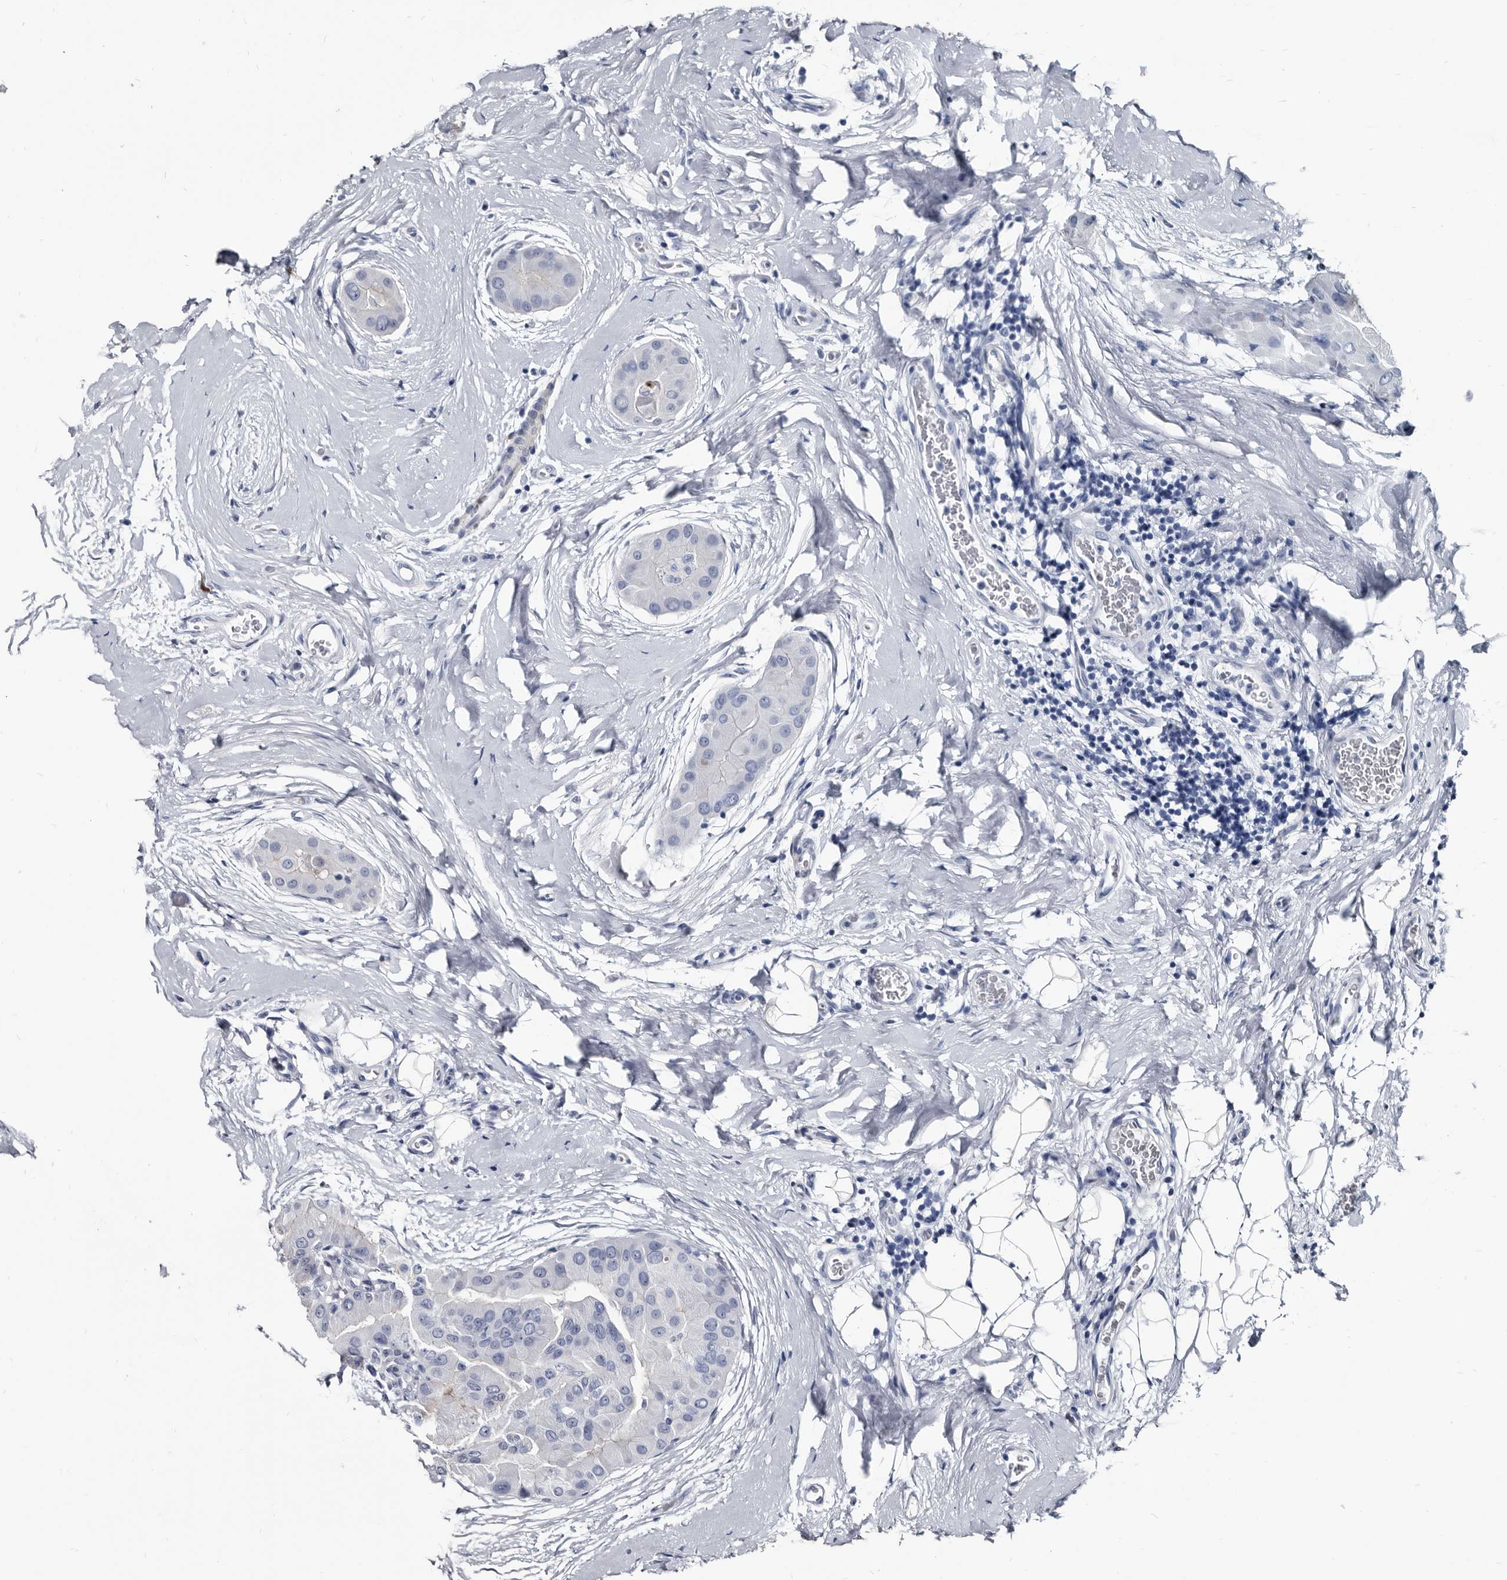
{"staining": {"intensity": "negative", "quantity": "none", "location": "none"}, "tissue": "thyroid cancer", "cell_type": "Tumor cells", "image_type": "cancer", "snomed": [{"axis": "morphology", "description": "Papillary adenocarcinoma, NOS"}, {"axis": "topography", "description": "Thyroid gland"}], "caption": "Immunohistochemistry (IHC) histopathology image of neoplastic tissue: human thyroid cancer stained with DAB demonstrates no significant protein staining in tumor cells.", "gene": "PRSS8", "patient": {"sex": "male", "age": 33}}